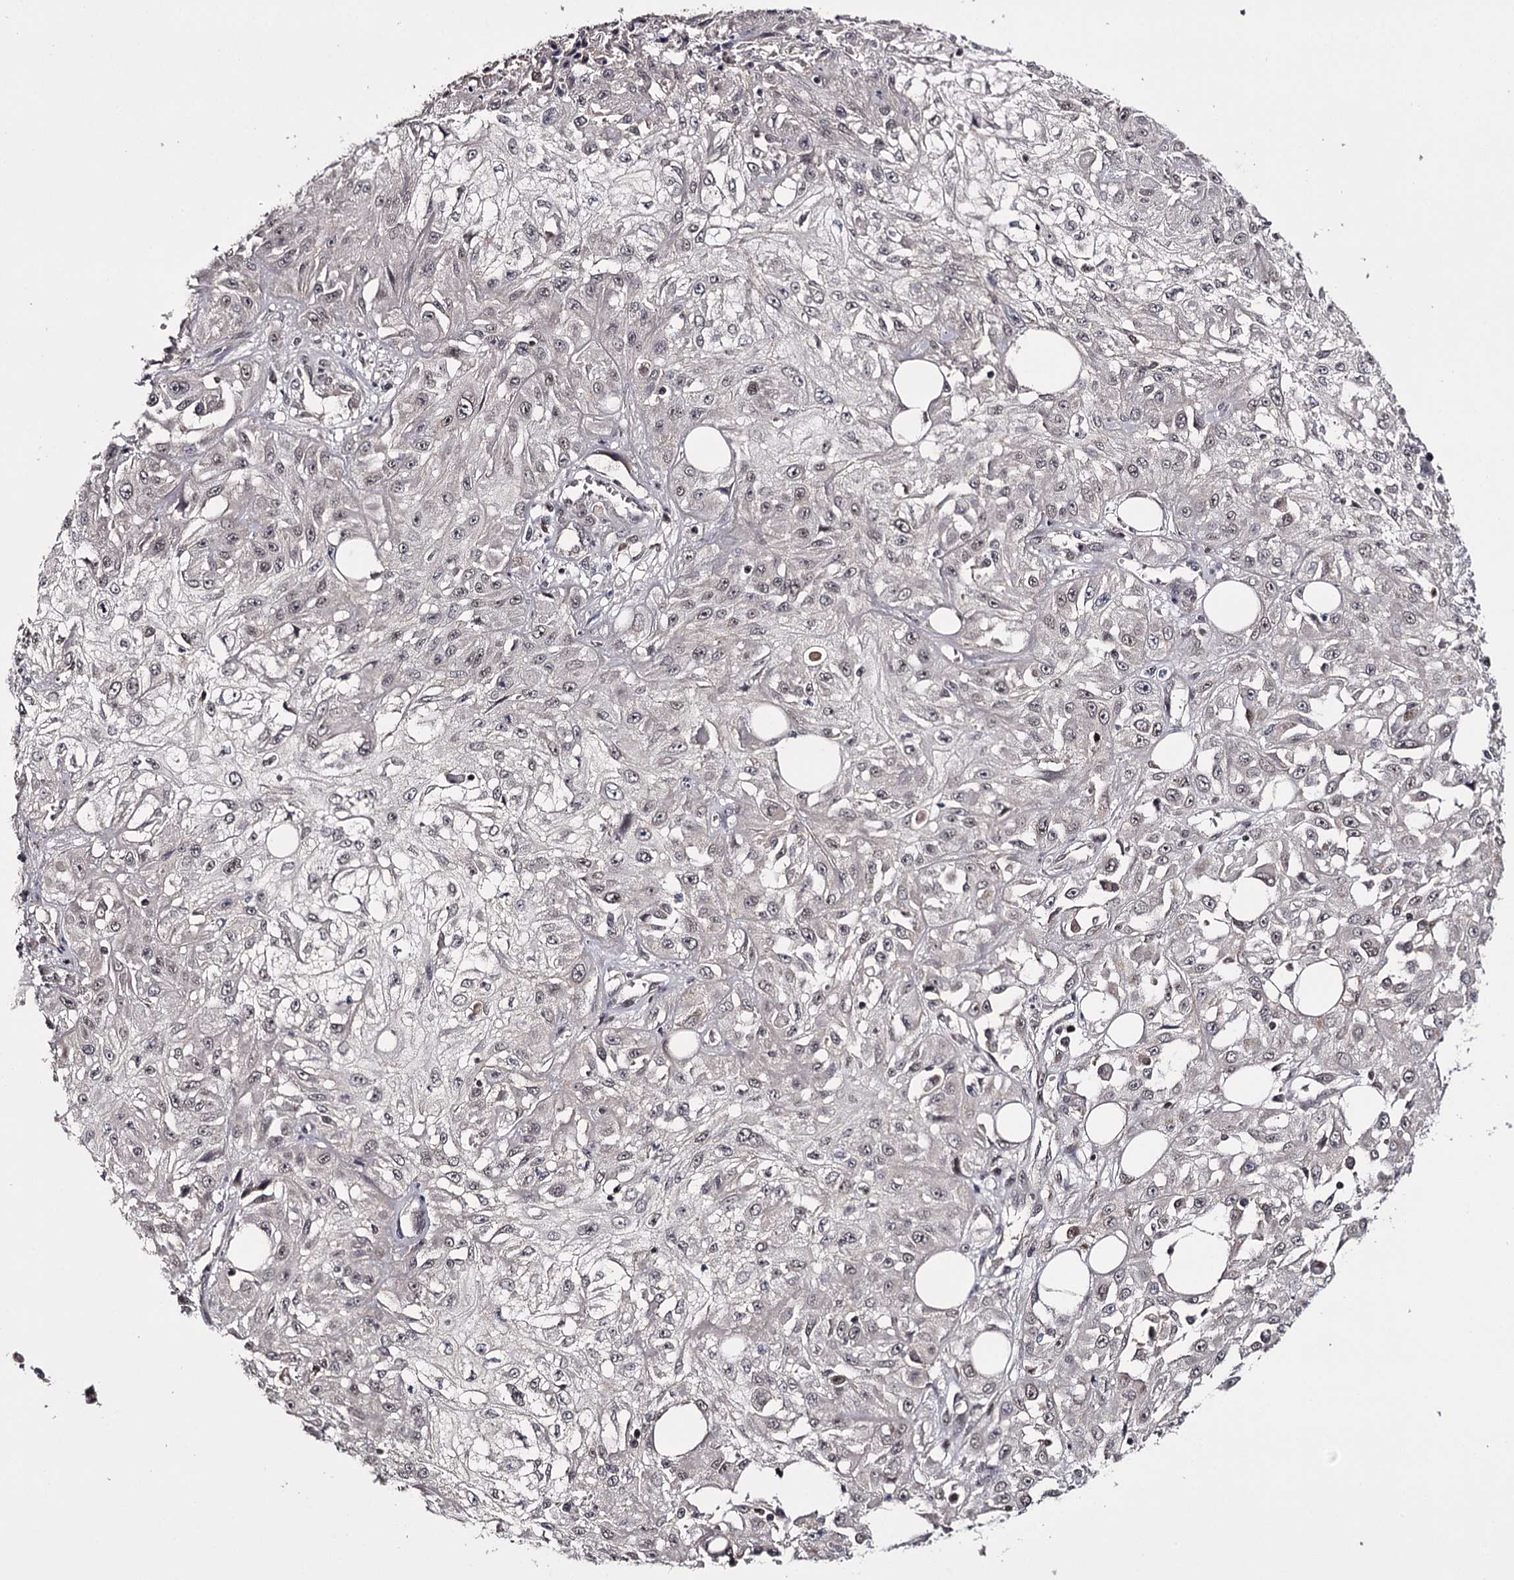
{"staining": {"intensity": "negative", "quantity": "none", "location": "none"}, "tissue": "skin cancer", "cell_type": "Tumor cells", "image_type": "cancer", "snomed": [{"axis": "morphology", "description": "Squamous cell carcinoma, NOS"}, {"axis": "morphology", "description": "Squamous cell carcinoma, metastatic, NOS"}, {"axis": "topography", "description": "Skin"}, {"axis": "topography", "description": "Lymph node"}], "caption": "IHC histopathology image of neoplastic tissue: skin cancer (metastatic squamous cell carcinoma) stained with DAB exhibits no significant protein expression in tumor cells.", "gene": "TTC33", "patient": {"sex": "male", "age": 75}}